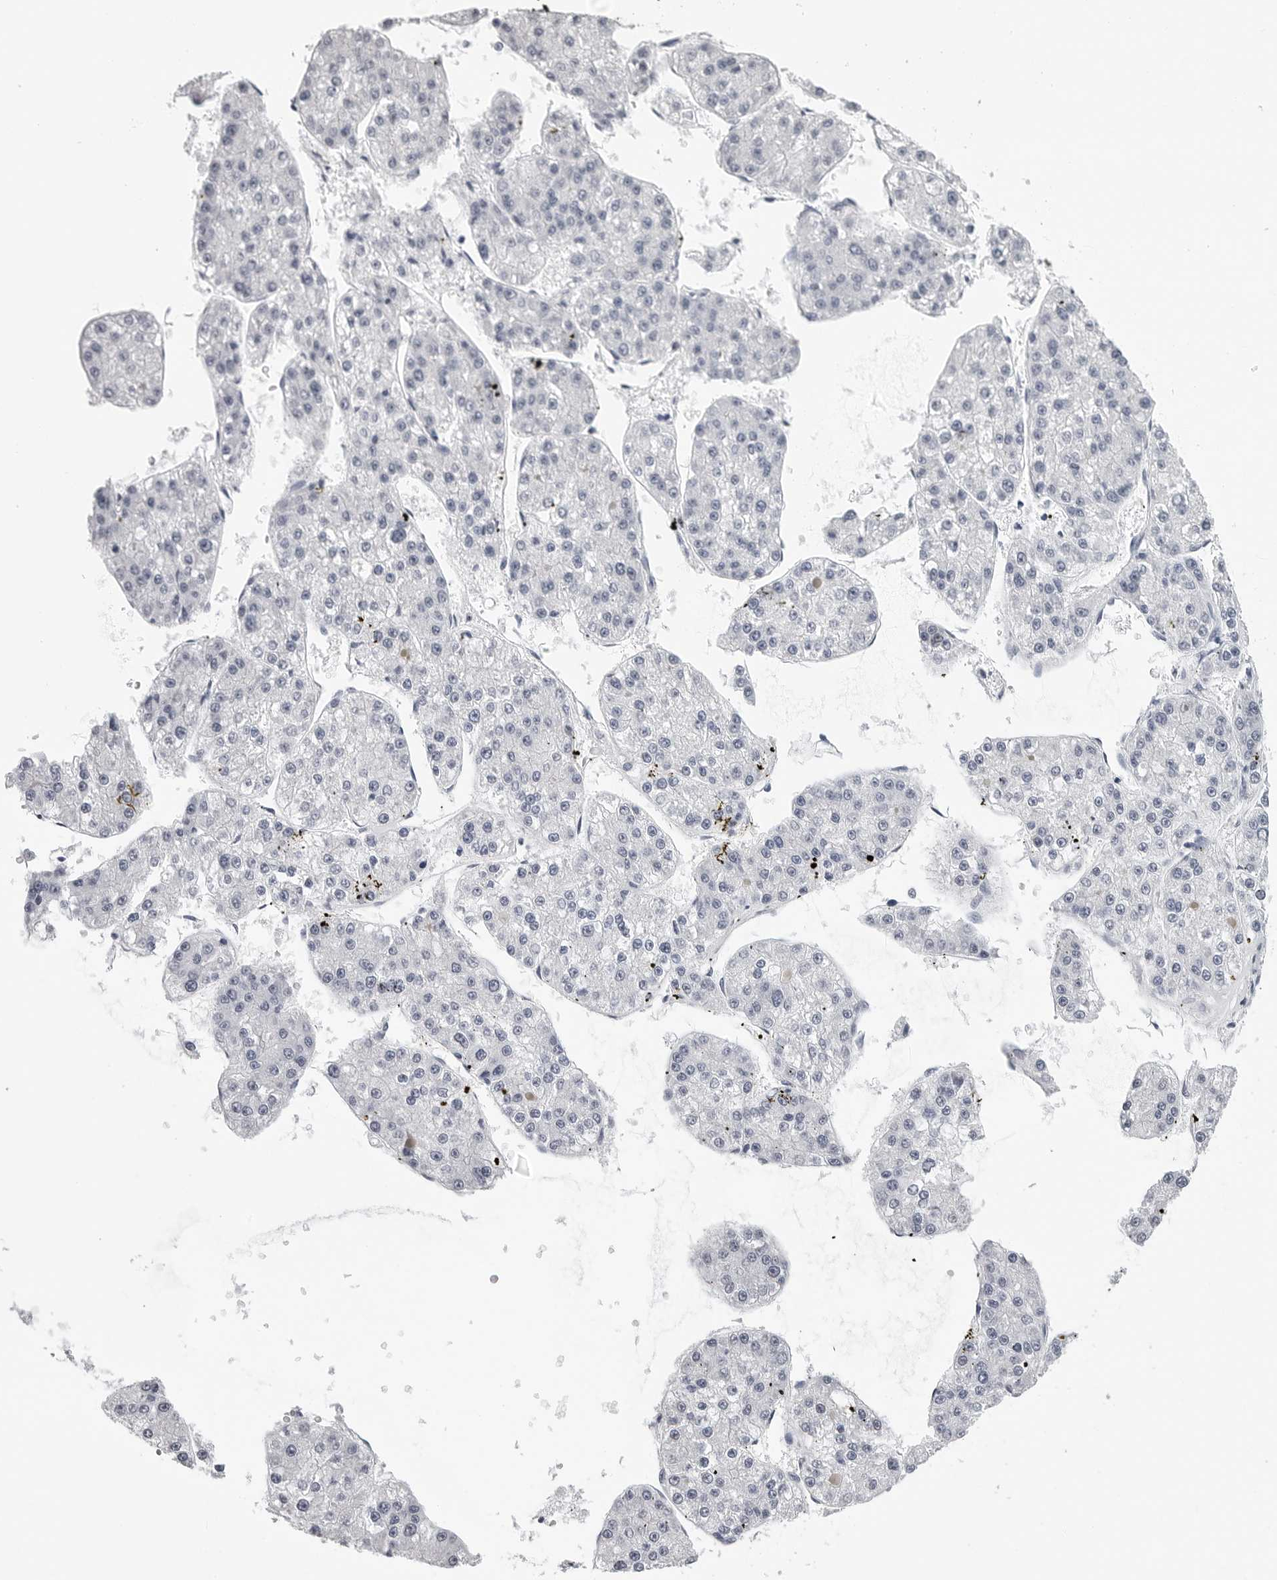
{"staining": {"intensity": "negative", "quantity": "none", "location": "none"}, "tissue": "liver cancer", "cell_type": "Tumor cells", "image_type": "cancer", "snomed": [{"axis": "morphology", "description": "Carcinoma, Hepatocellular, NOS"}, {"axis": "topography", "description": "Liver"}], "caption": "This is an IHC photomicrograph of liver hepatocellular carcinoma. There is no expression in tumor cells.", "gene": "GNL2", "patient": {"sex": "female", "age": 73}}